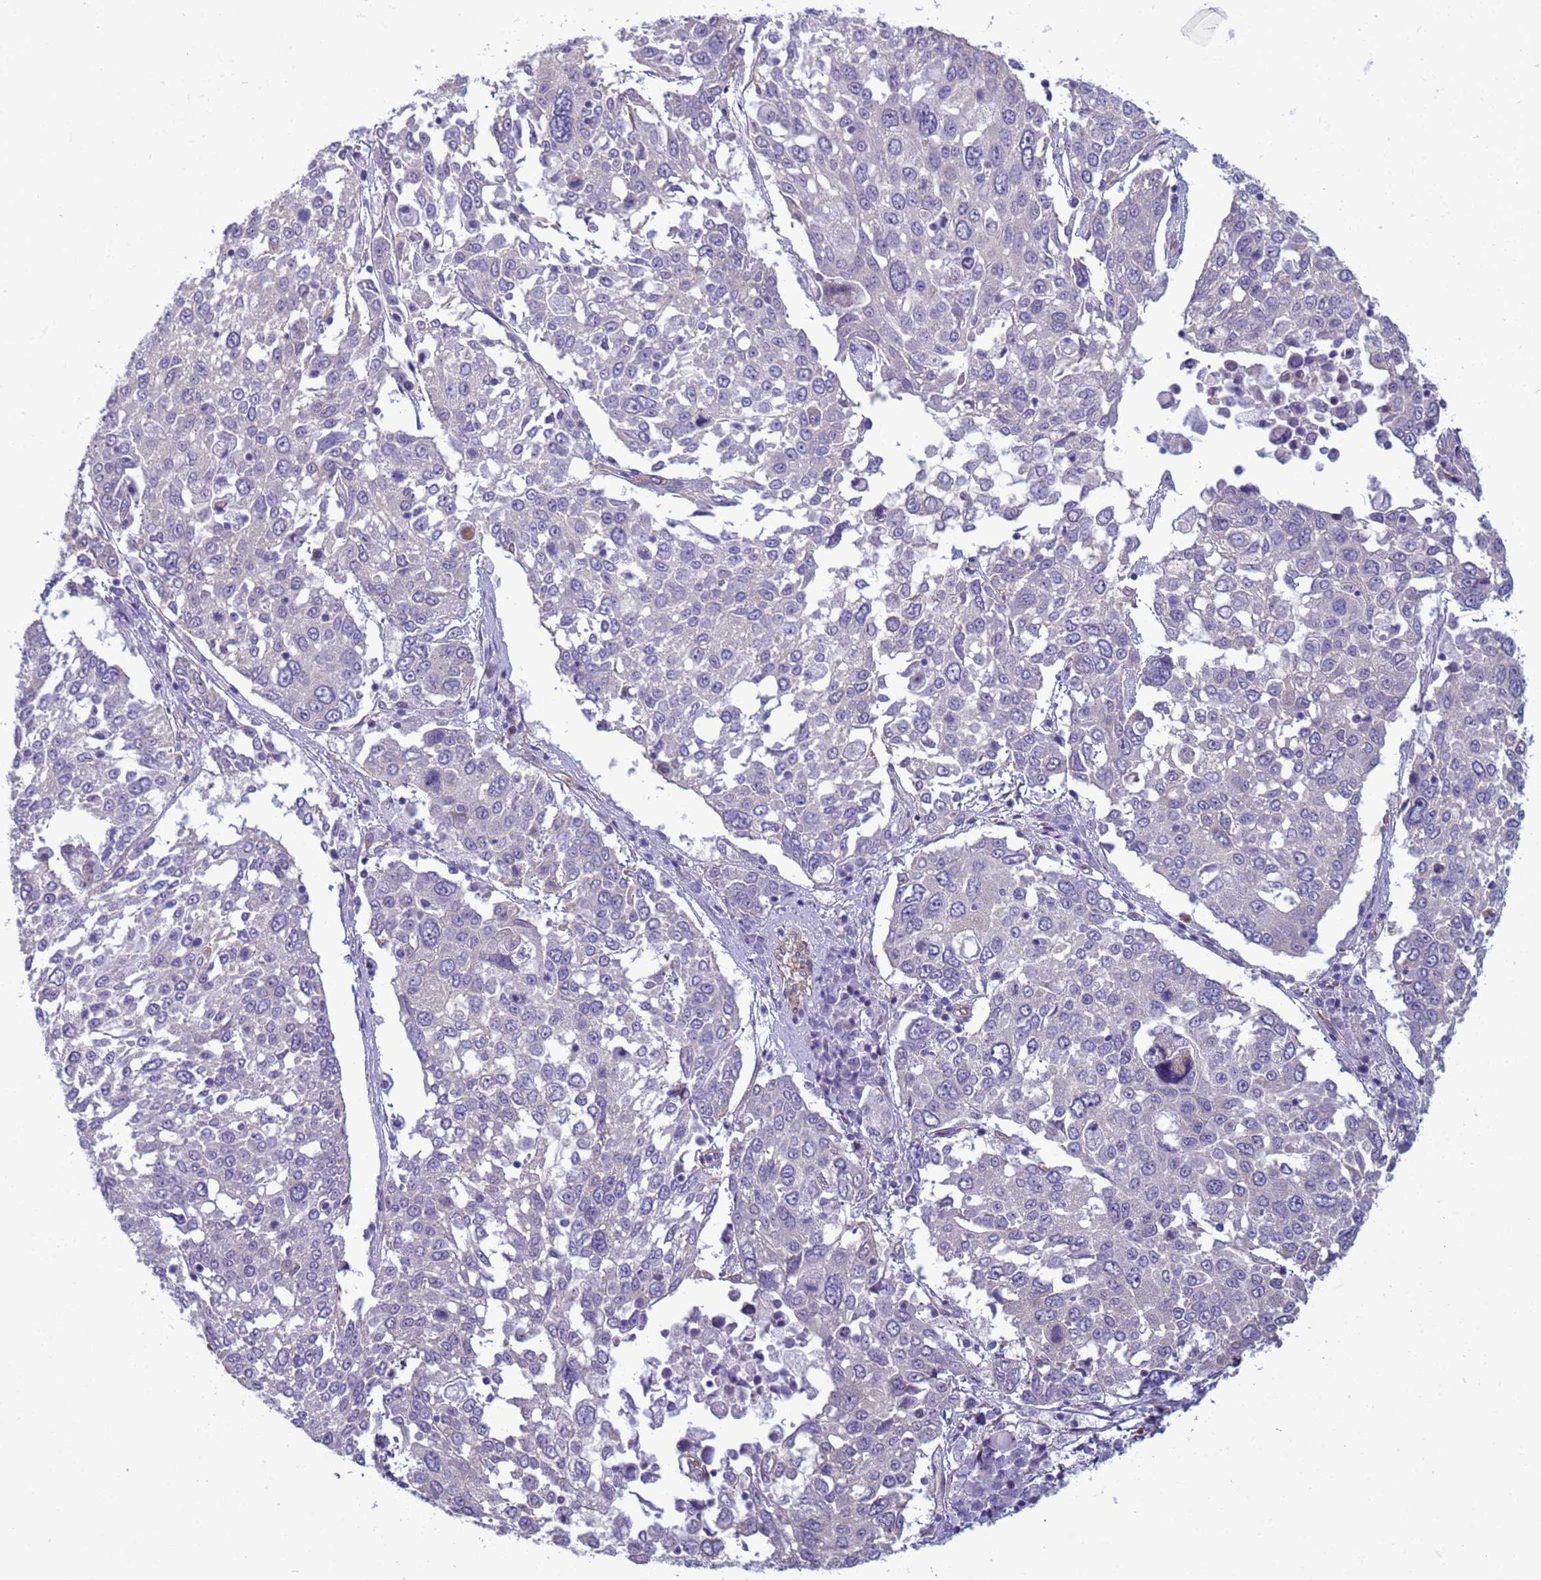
{"staining": {"intensity": "negative", "quantity": "none", "location": "none"}, "tissue": "lung cancer", "cell_type": "Tumor cells", "image_type": "cancer", "snomed": [{"axis": "morphology", "description": "Squamous cell carcinoma, NOS"}, {"axis": "topography", "description": "Lung"}], "caption": "Tumor cells show no significant positivity in lung cancer. (Stains: DAB (3,3'-diaminobenzidine) immunohistochemistry (IHC) with hematoxylin counter stain, Microscopy: brightfield microscopy at high magnification).", "gene": "ITGB4", "patient": {"sex": "male", "age": 65}}